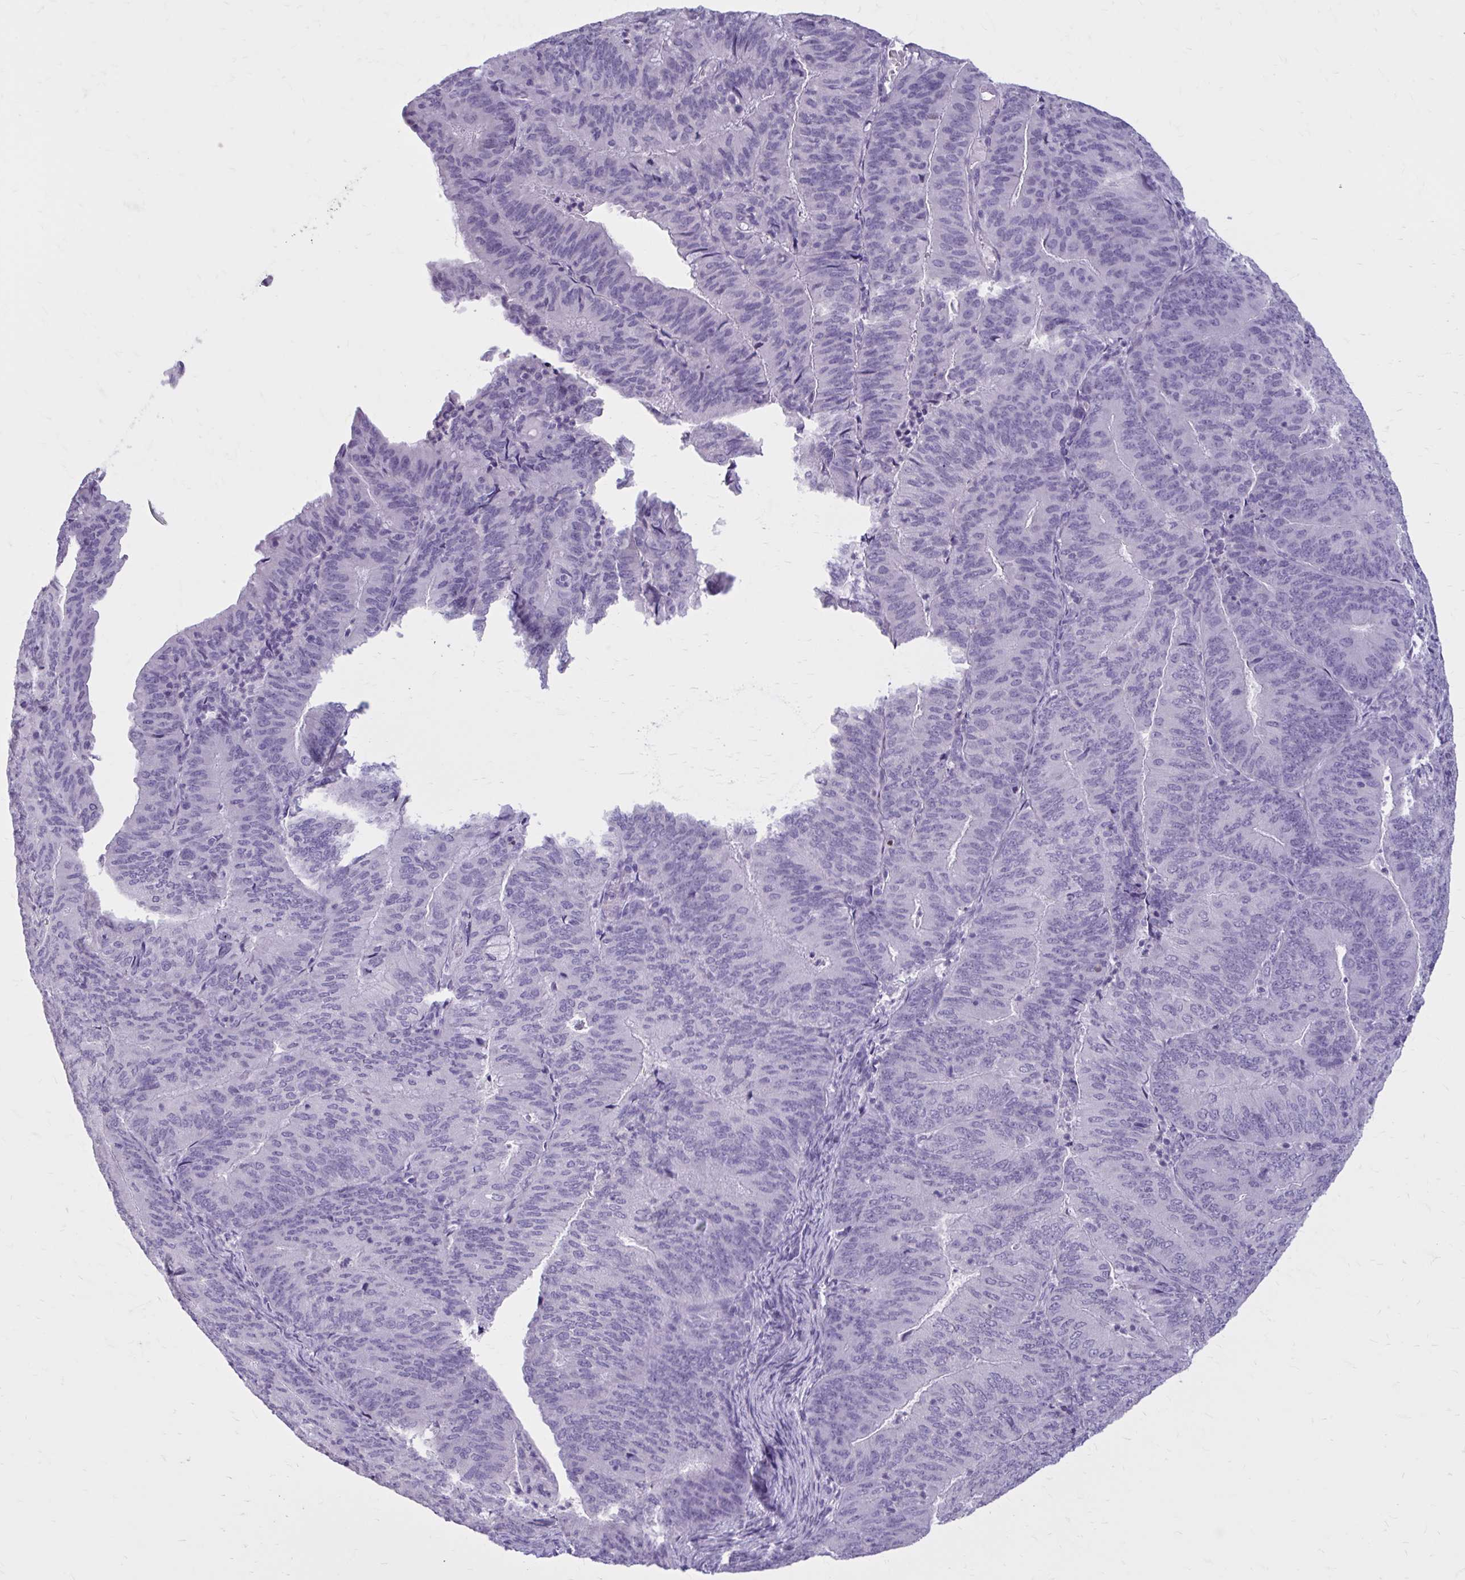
{"staining": {"intensity": "negative", "quantity": "none", "location": "none"}, "tissue": "endometrial cancer", "cell_type": "Tumor cells", "image_type": "cancer", "snomed": [{"axis": "morphology", "description": "Adenocarcinoma, NOS"}, {"axis": "topography", "description": "Endometrium"}], "caption": "An image of endometrial cancer stained for a protein shows no brown staining in tumor cells. (DAB (3,3'-diaminobenzidine) IHC, high magnification).", "gene": "OR4B1", "patient": {"sex": "female", "age": 57}}